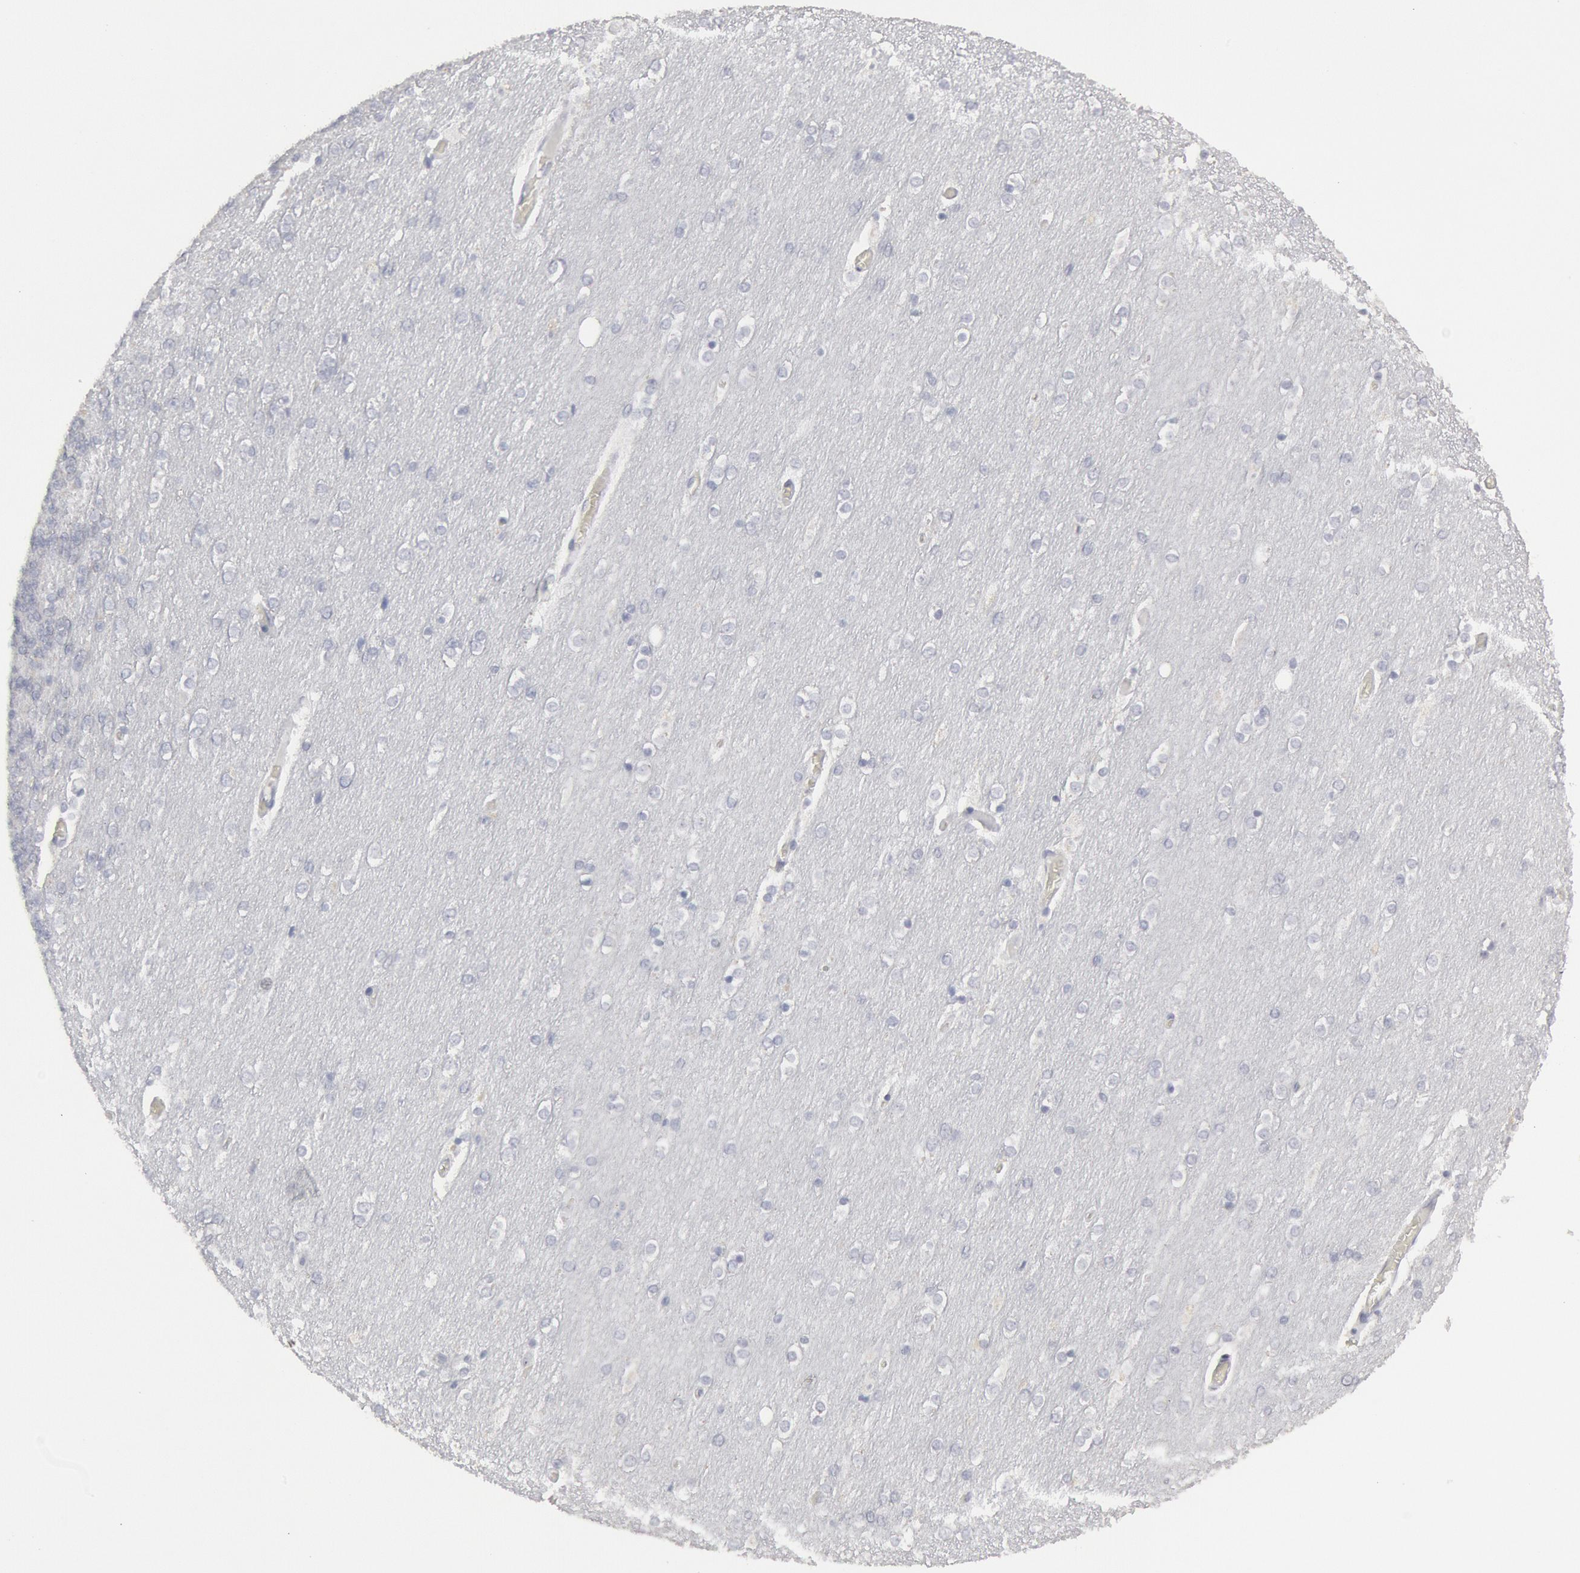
{"staining": {"intensity": "negative", "quantity": "none", "location": "none"}, "tissue": "cerebellum", "cell_type": "Cells in granular layer", "image_type": "normal", "snomed": [{"axis": "morphology", "description": "Normal tissue, NOS"}, {"axis": "topography", "description": "Cerebellum"}], "caption": "A high-resolution micrograph shows immunohistochemistry staining of benign cerebellum, which displays no significant expression in cells in granular layer.", "gene": "DMC1", "patient": {"sex": "female", "age": 54}}